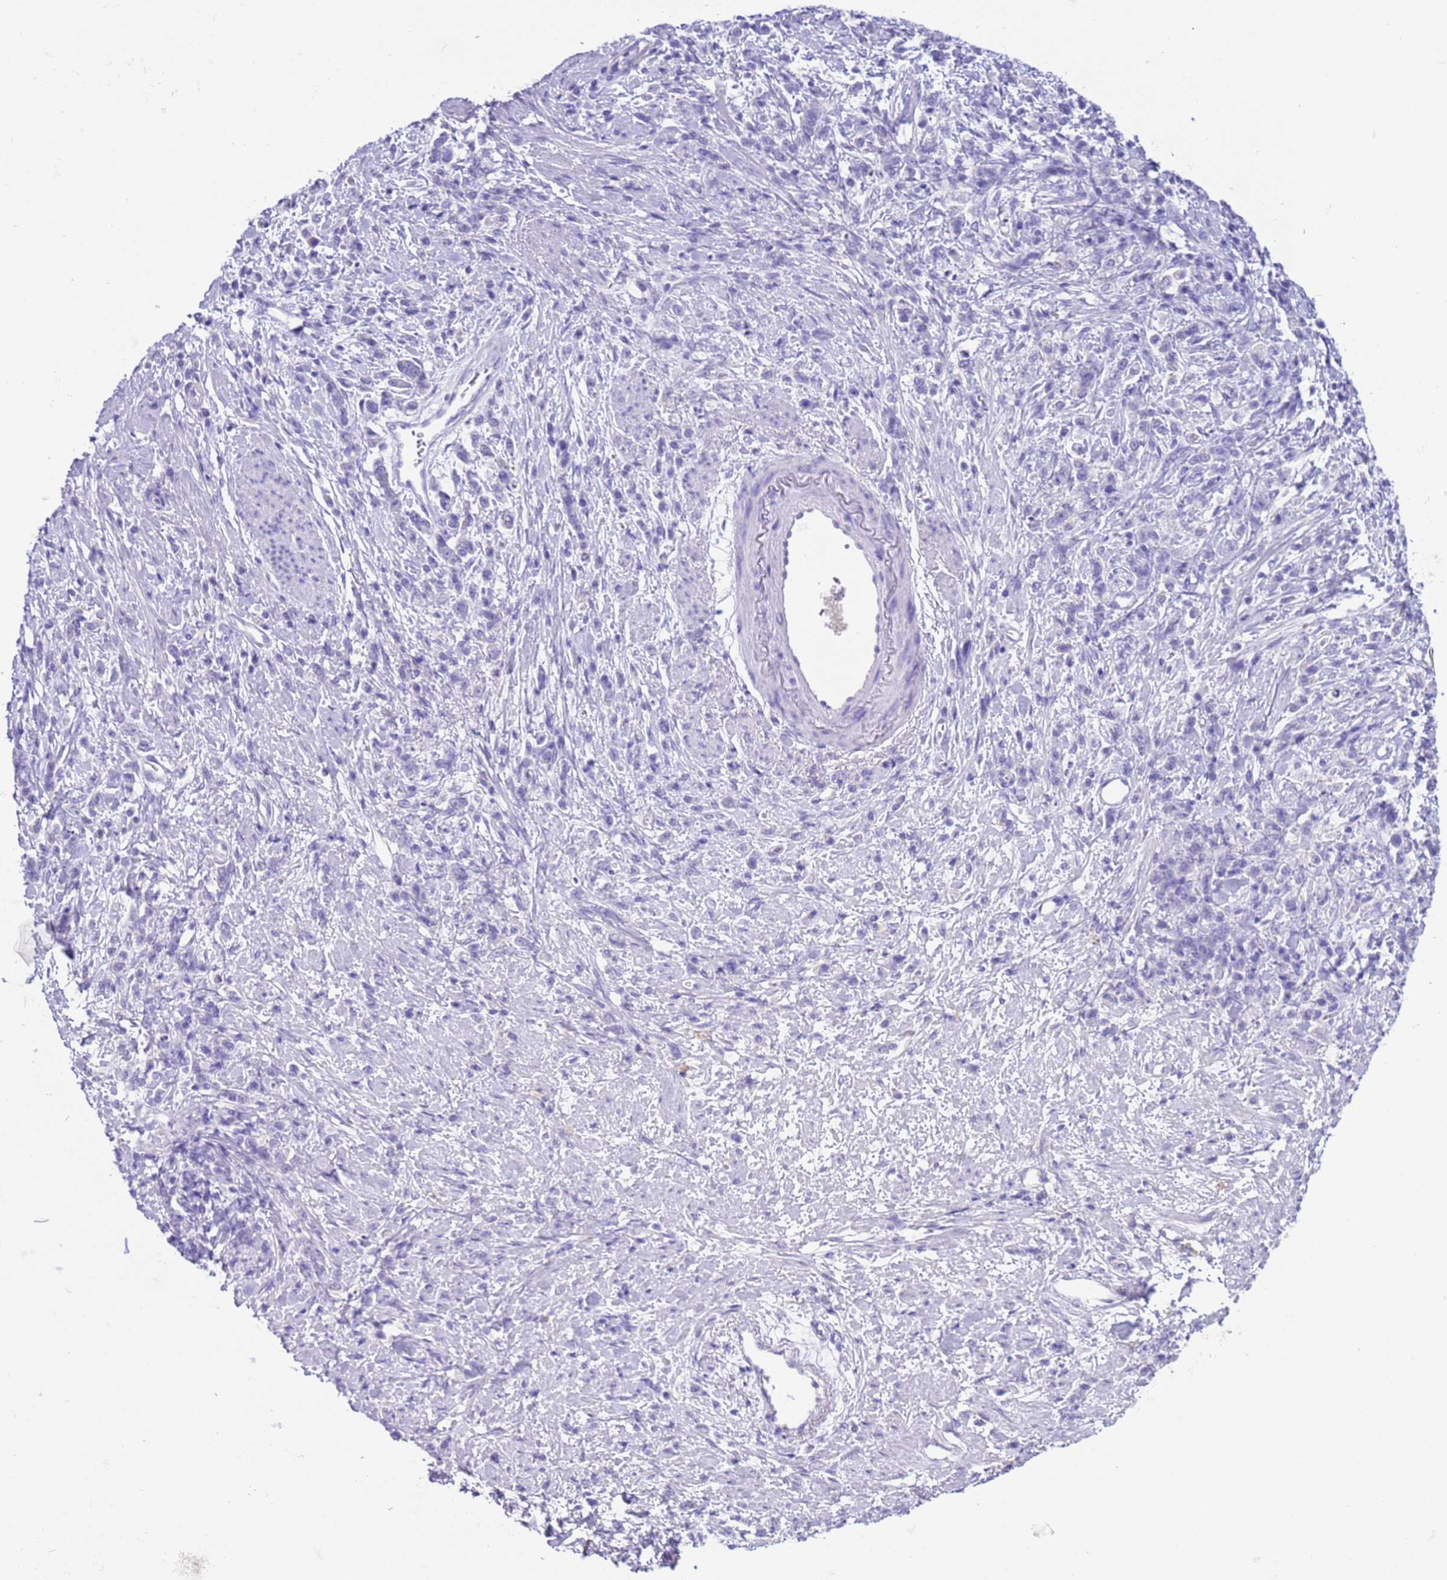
{"staining": {"intensity": "negative", "quantity": "none", "location": "none"}, "tissue": "stomach cancer", "cell_type": "Tumor cells", "image_type": "cancer", "snomed": [{"axis": "morphology", "description": "Adenocarcinoma, NOS"}, {"axis": "topography", "description": "Stomach"}], "caption": "This is an immunohistochemistry photomicrograph of stomach cancer. There is no expression in tumor cells.", "gene": "CPB1", "patient": {"sex": "female", "age": 60}}